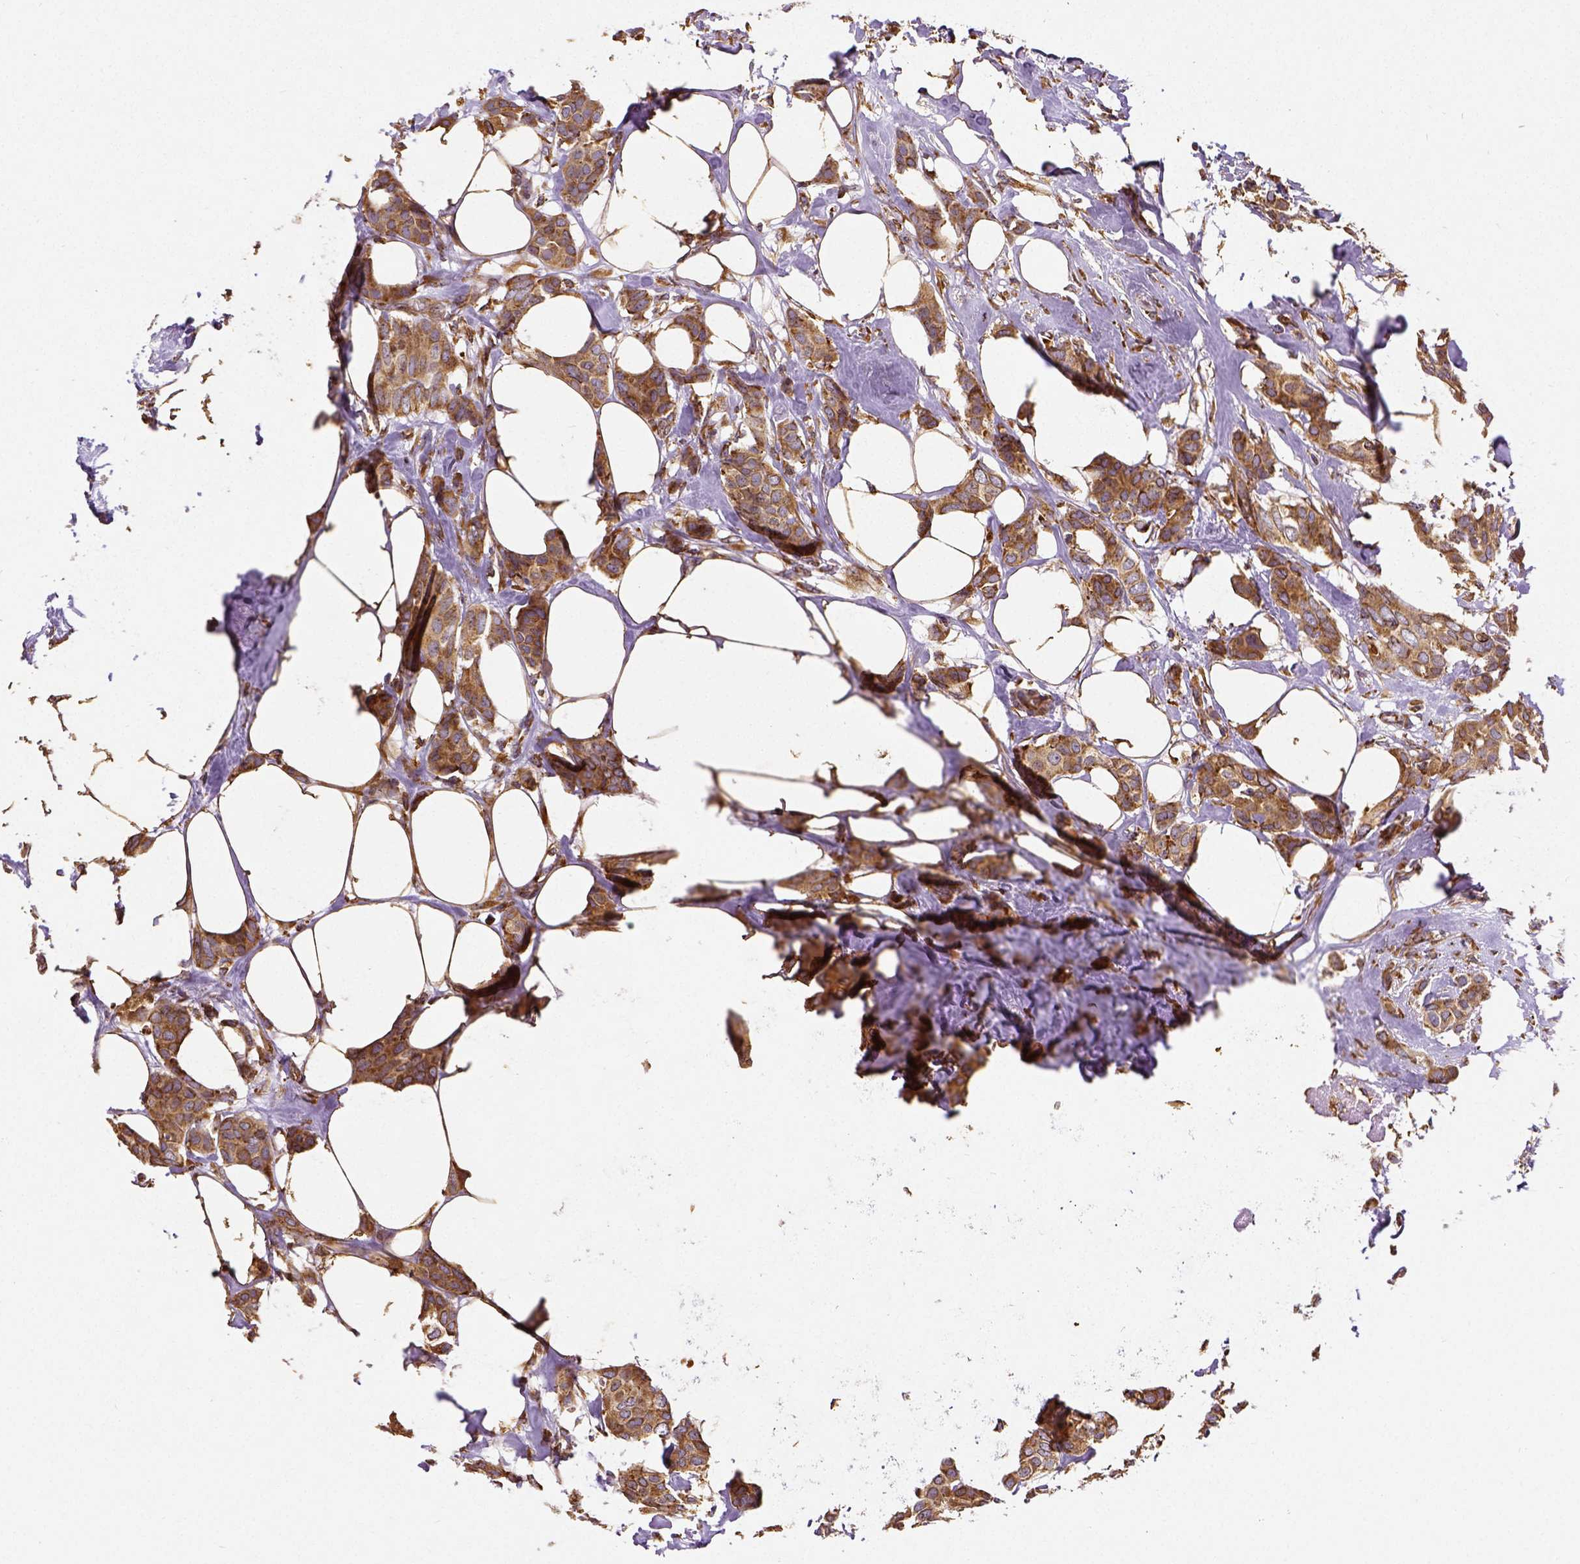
{"staining": {"intensity": "moderate", "quantity": ">75%", "location": "cytoplasmic/membranous"}, "tissue": "breast cancer", "cell_type": "Tumor cells", "image_type": "cancer", "snomed": [{"axis": "morphology", "description": "Duct carcinoma"}, {"axis": "topography", "description": "Breast"}], "caption": "This is a photomicrograph of immunohistochemistry (IHC) staining of breast intraductal carcinoma, which shows moderate positivity in the cytoplasmic/membranous of tumor cells.", "gene": "MTDH", "patient": {"sex": "female", "age": 62}}